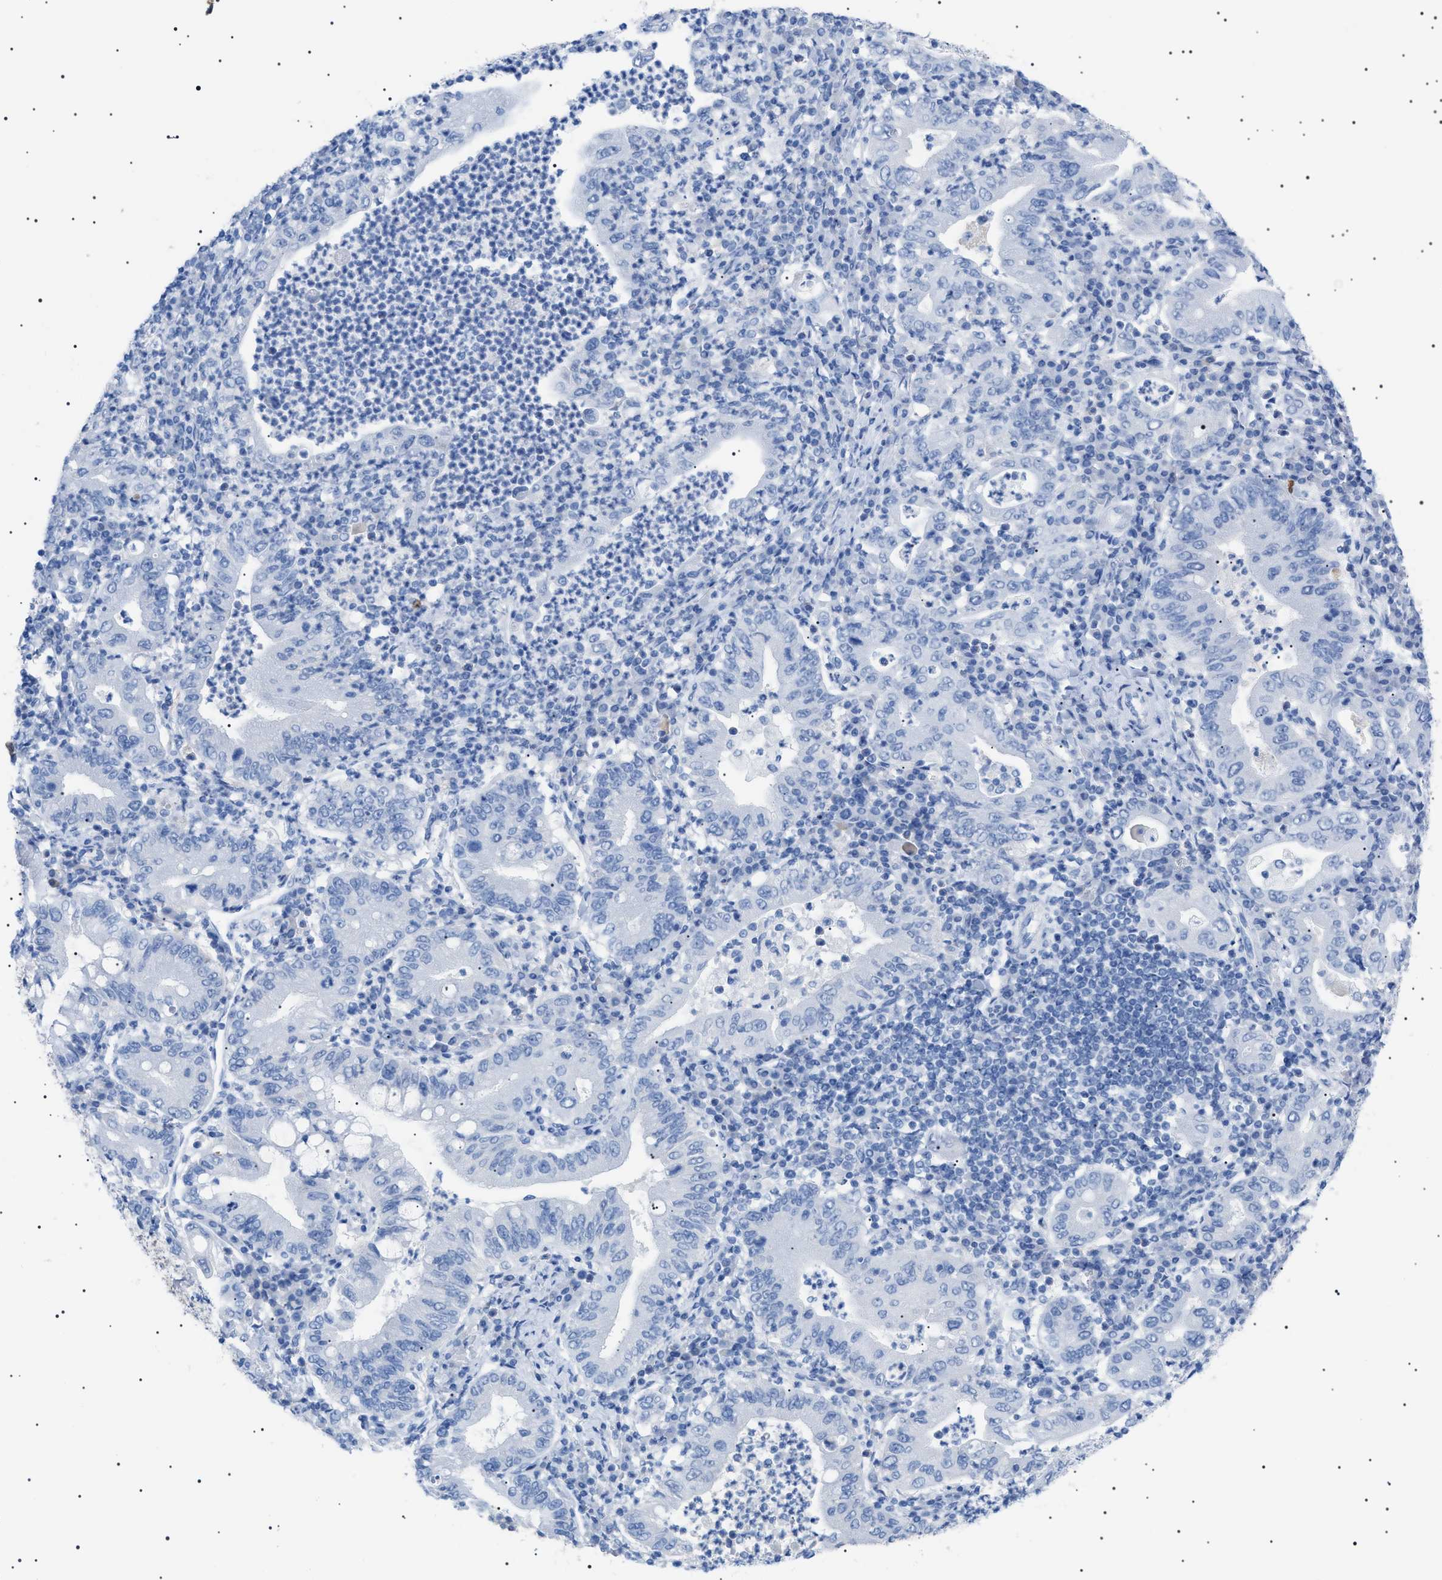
{"staining": {"intensity": "negative", "quantity": "none", "location": "none"}, "tissue": "stomach cancer", "cell_type": "Tumor cells", "image_type": "cancer", "snomed": [{"axis": "morphology", "description": "Normal tissue, NOS"}, {"axis": "morphology", "description": "Adenocarcinoma, NOS"}, {"axis": "topography", "description": "Esophagus"}, {"axis": "topography", "description": "Stomach, upper"}, {"axis": "topography", "description": "Peripheral nerve tissue"}], "caption": "Adenocarcinoma (stomach) was stained to show a protein in brown. There is no significant positivity in tumor cells. Brightfield microscopy of immunohistochemistry stained with DAB (brown) and hematoxylin (blue), captured at high magnification.", "gene": "LPA", "patient": {"sex": "male", "age": 62}}